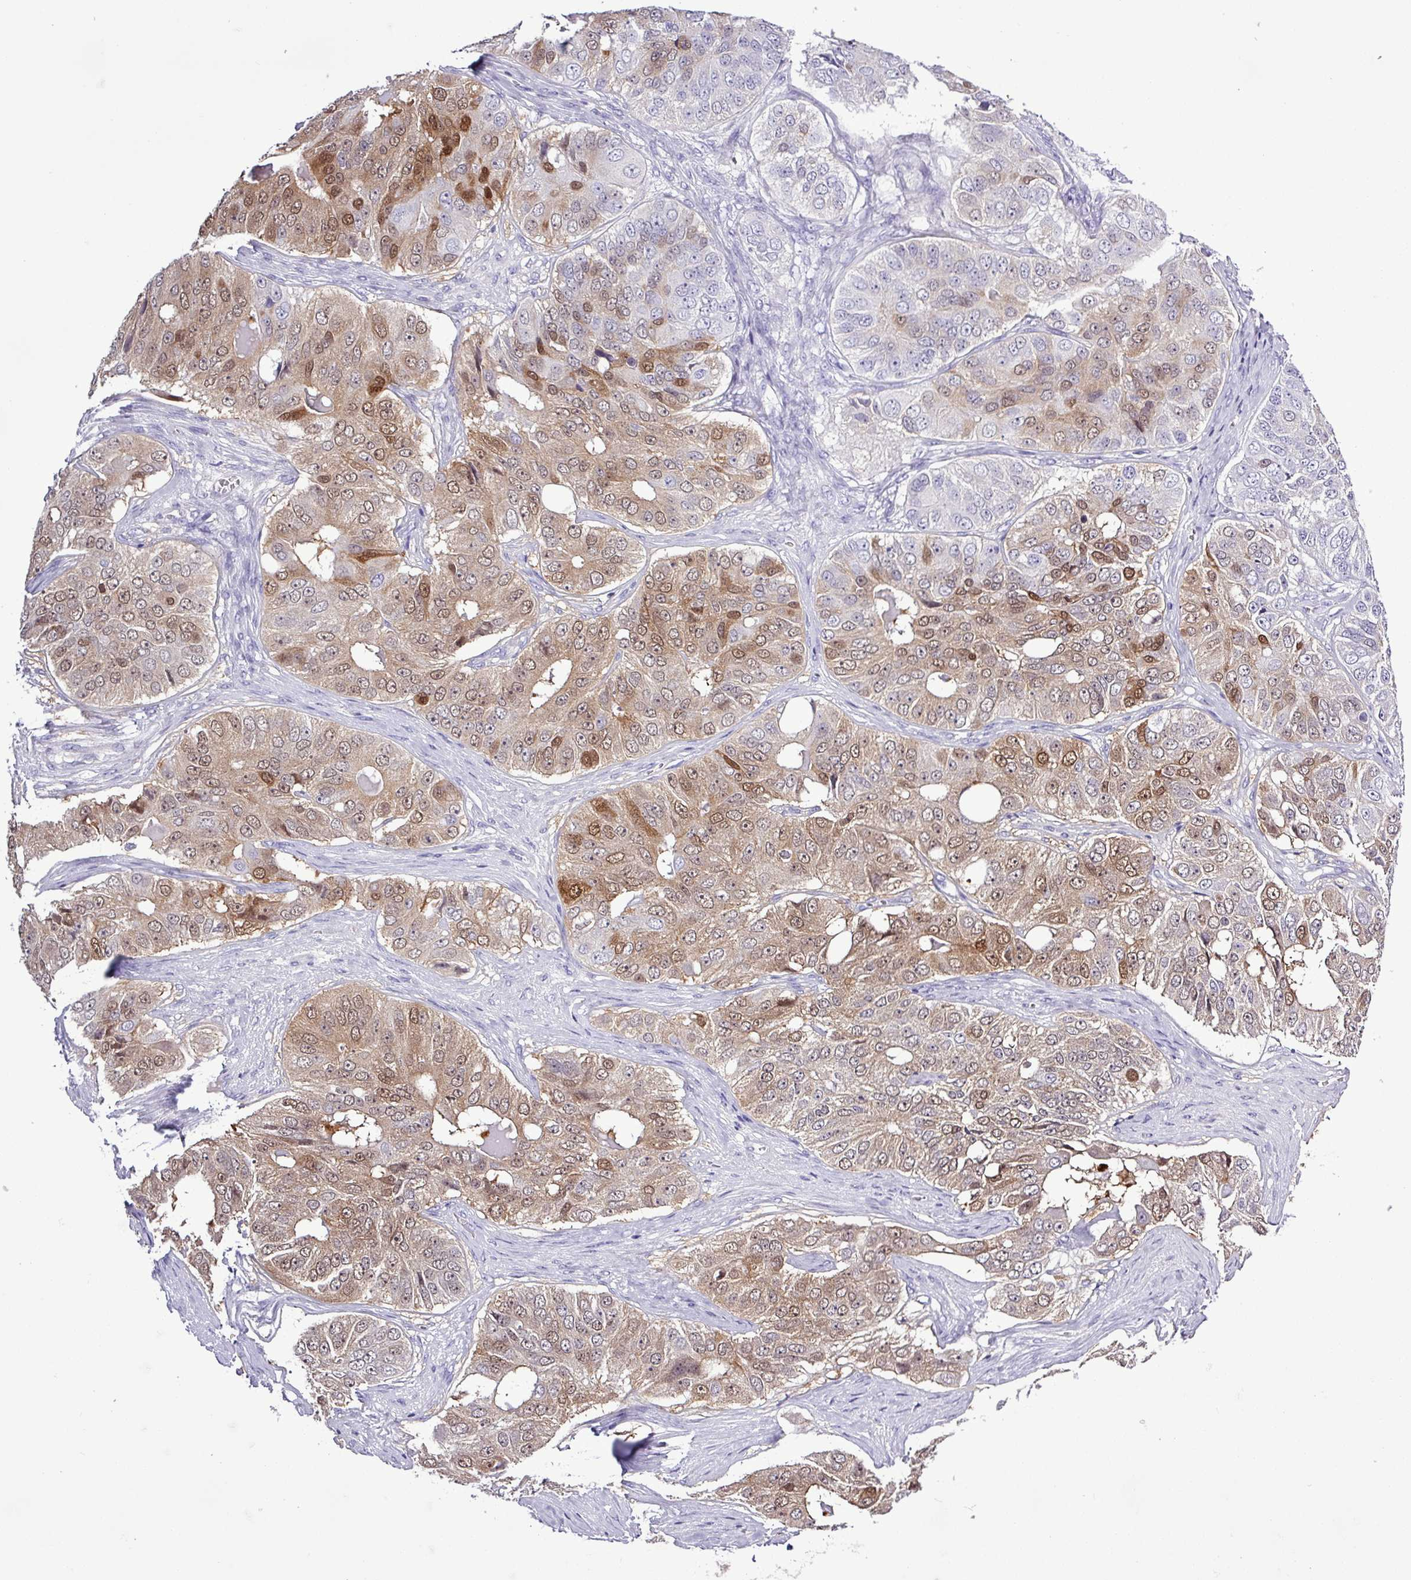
{"staining": {"intensity": "moderate", "quantity": "25%-75%", "location": "cytoplasmic/membranous,nuclear"}, "tissue": "ovarian cancer", "cell_type": "Tumor cells", "image_type": "cancer", "snomed": [{"axis": "morphology", "description": "Carcinoma, endometroid"}, {"axis": "topography", "description": "Ovary"}], "caption": "Immunohistochemistry histopathology image of neoplastic tissue: ovarian cancer (endometroid carcinoma) stained using immunohistochemistry (IHC) displays medium levels of moderate protein expression localized specifically in the cytoplasmic/membranous and nuclear of tumor cells, appearing as a cytoplasmic/membranous and nuclear brown color.", "gene": "ALDH3A1", "patient": {"sex": "female", "age": 51}}